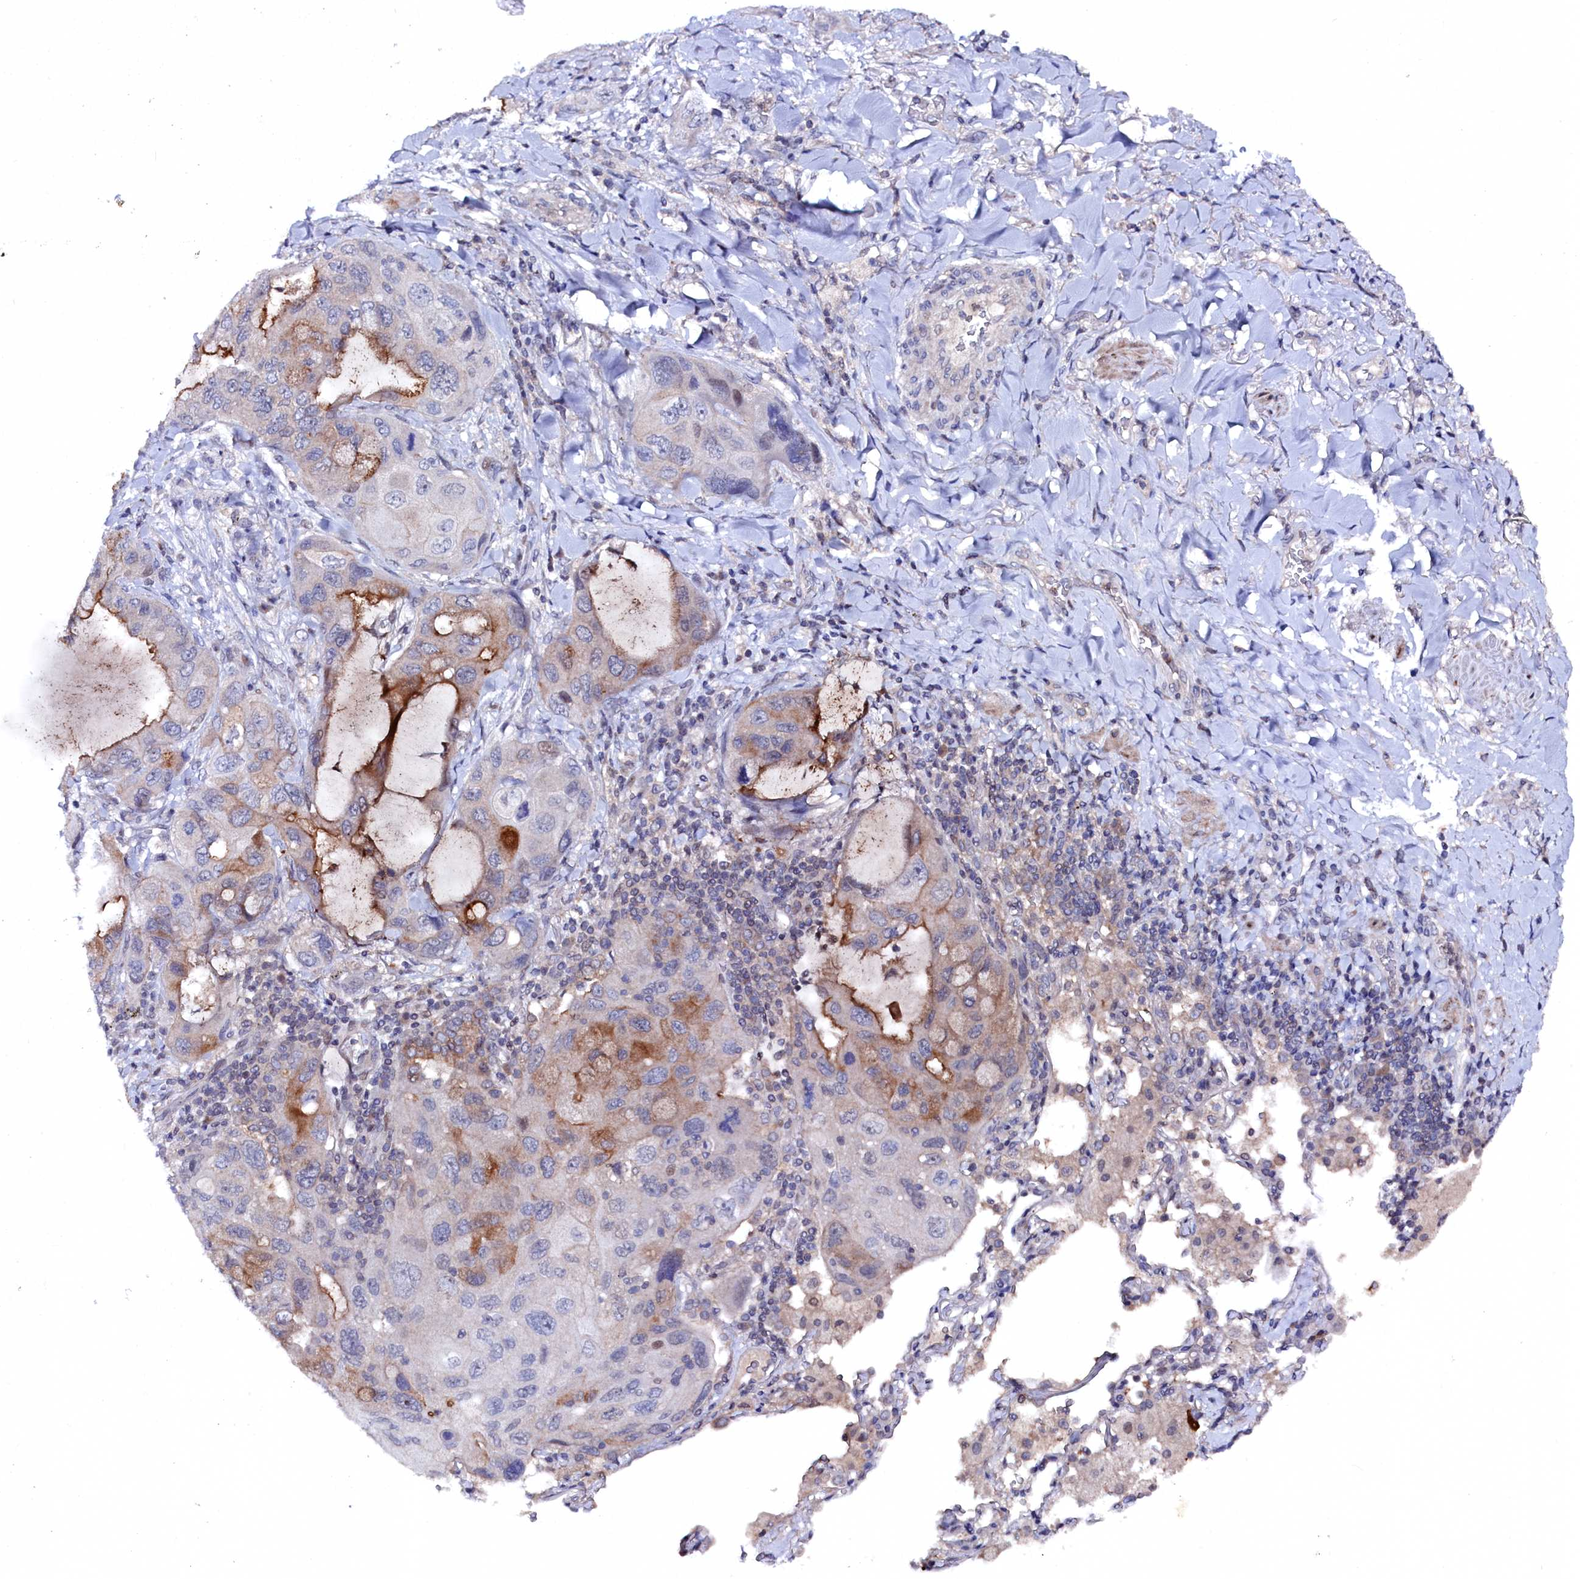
{"staining": {"intensity": "moderate", "quantity": "25%-75%", "location": "cytoplasmic/membranous"}, "tissue": "lung cancer", "cell_type": "Tumor cells", "image_type": "cancer", "snomed": [{"axis": "morphology", "description": "Squamous cell carcinoma, NOS"}, {"axis": "topography", "description": "Lung"}], "caption": "This image shows IHC staining of lung cancer, with medium moderate cytoplasmic/membranous staining in approximately 25%-75% of tumor cells.", "gene": "TMC5", "patient": {"sex": "female", "age": 73}}